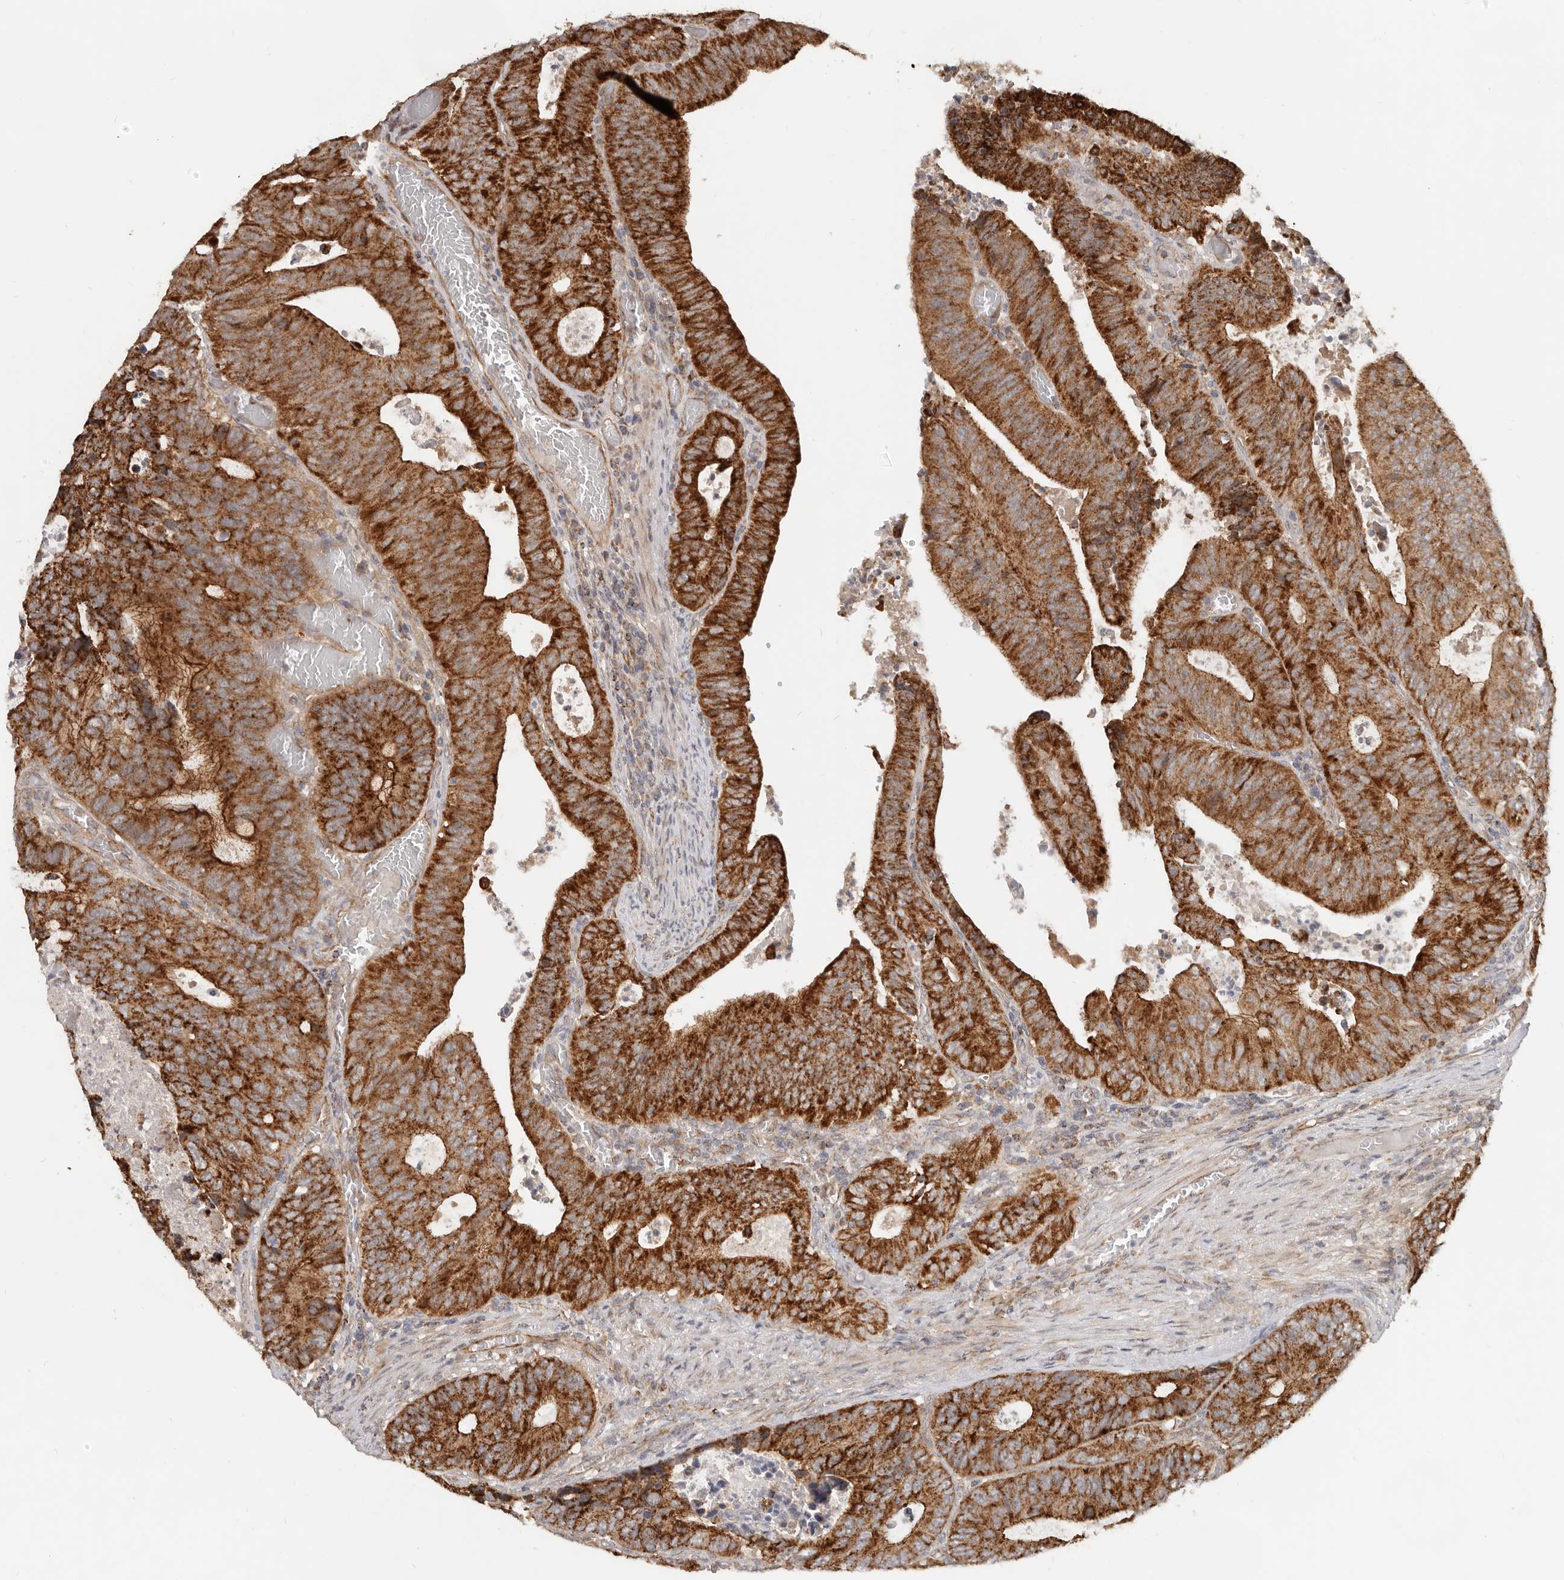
{"staining": {"intensity": "strong", "quantity": ">75%", "location": "cytoplasmic/membranous"}, "tissue": "colorectal cancer", "cell_type": "Tumor cells", "image_type": "cancer", "snomed": [{"axis": "morphology", "description": "Adenocarcinoma, NOS"}, {"axis": "topography", "description": "Colon"}], "caption": "Human colorectal cancer (adenocarcinoma) stained with a brown dye shows strong cytoplasmic/membranous positive positivity in about >75% of tumor cells.", "gene": "USP49", "patient": {"sex": "male", "age": 87}}